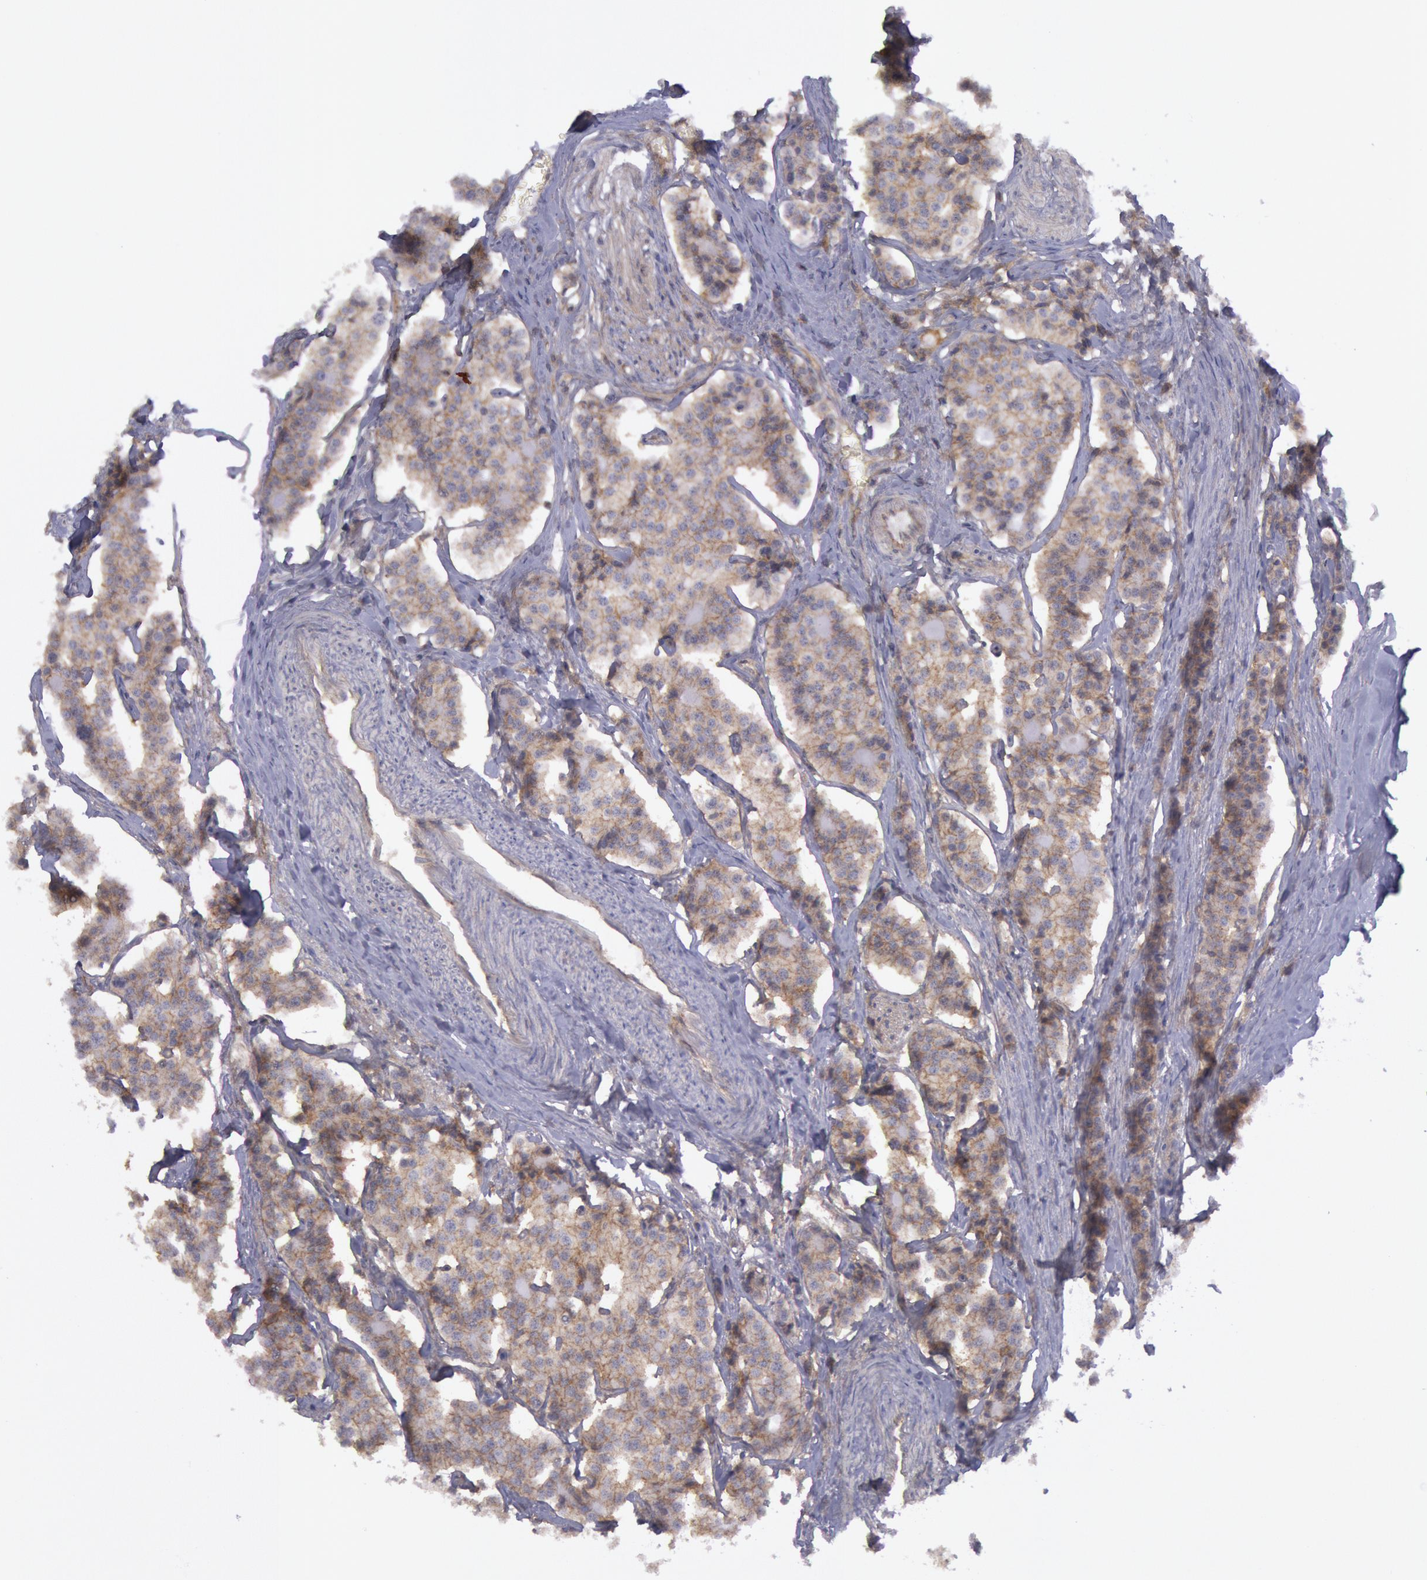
{"staining": {"intensity": "moderate", "quantity": ">75%", "location": "cytoplasmic/membranous"}, "tissue": "carcinoid", "cell_type": "Tumor cells", "image_type": "cancer", "snomed": [{"axis": "morphology", "description": "Carcinoid, malignant, NOS"}, {"axis": "topography", "description": "Small intestine"}], "caption": "An IHC image of tumor tissue is shown. Protein staining in brown shows moderate cytoplasmic/membranous positivity in carcinoid within tumor cells.", "gene": "STX4", "patient": {"sex": "male", "age": 63}}